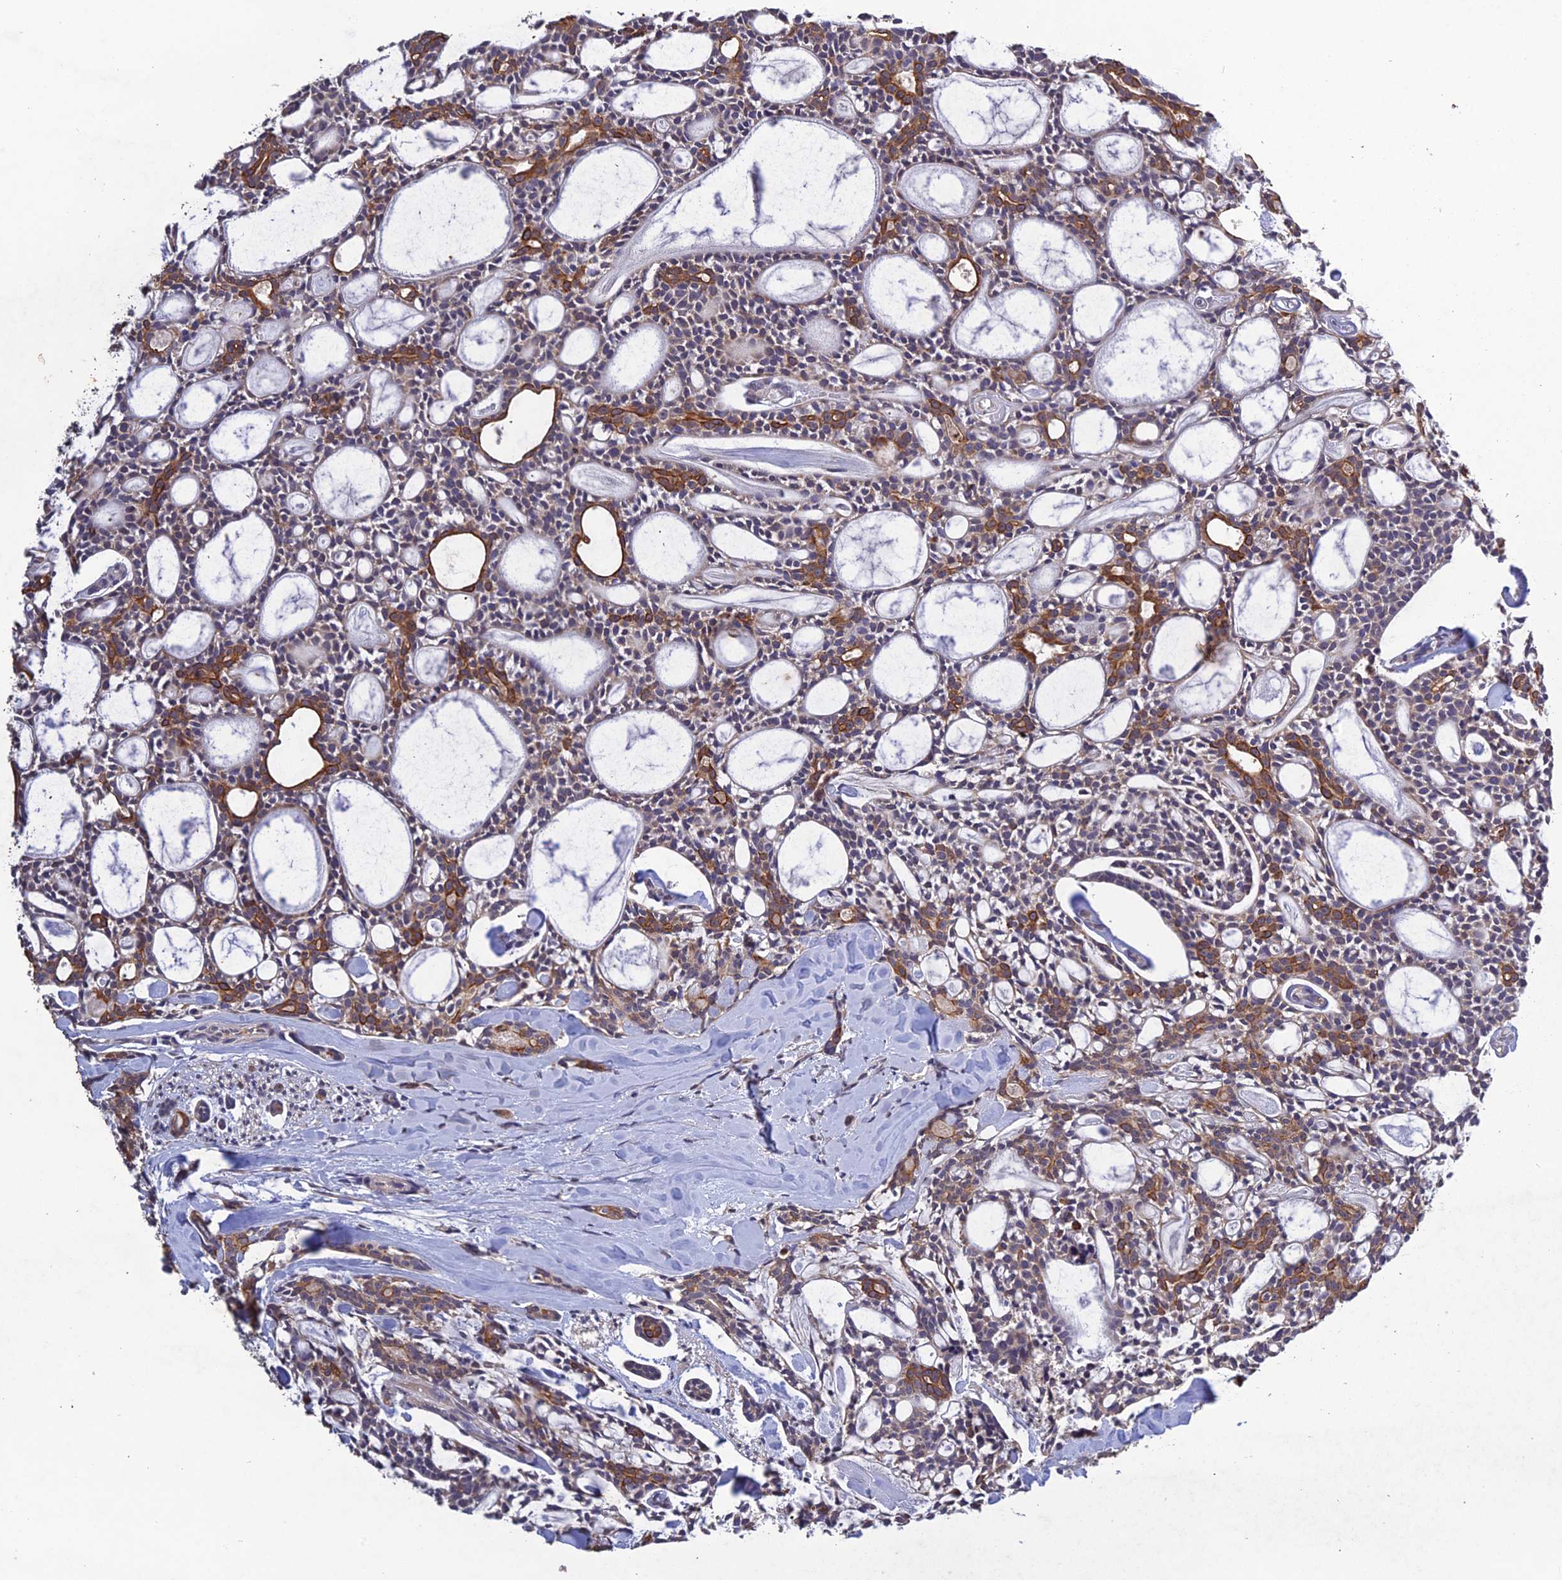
{"staining": {"intensity": "moderate", "quantity": "<25%", "location": "cytoplasmic/membranous"}, "tissue": "head and neck cancer", "cell_type": "Tumor cells", "image_type": "cancer", "snomed": [{"axis": "morphology", "description": "Adenocarcinoma, NOS"}, {"axis": "topography", "description": "Salivary gland"}, {"axis": "topography", "description": "Head-Neck"}], "caption": "A photomicrograph showing moderate cytoplasmic/membranous expression in about <25% of tumor cells in adenocarcinoma (head and neck), as visualized by brown immunohistochemical staining.", "gene": "SLC39A13", "patient": {"sex": "male", "age": 55}}